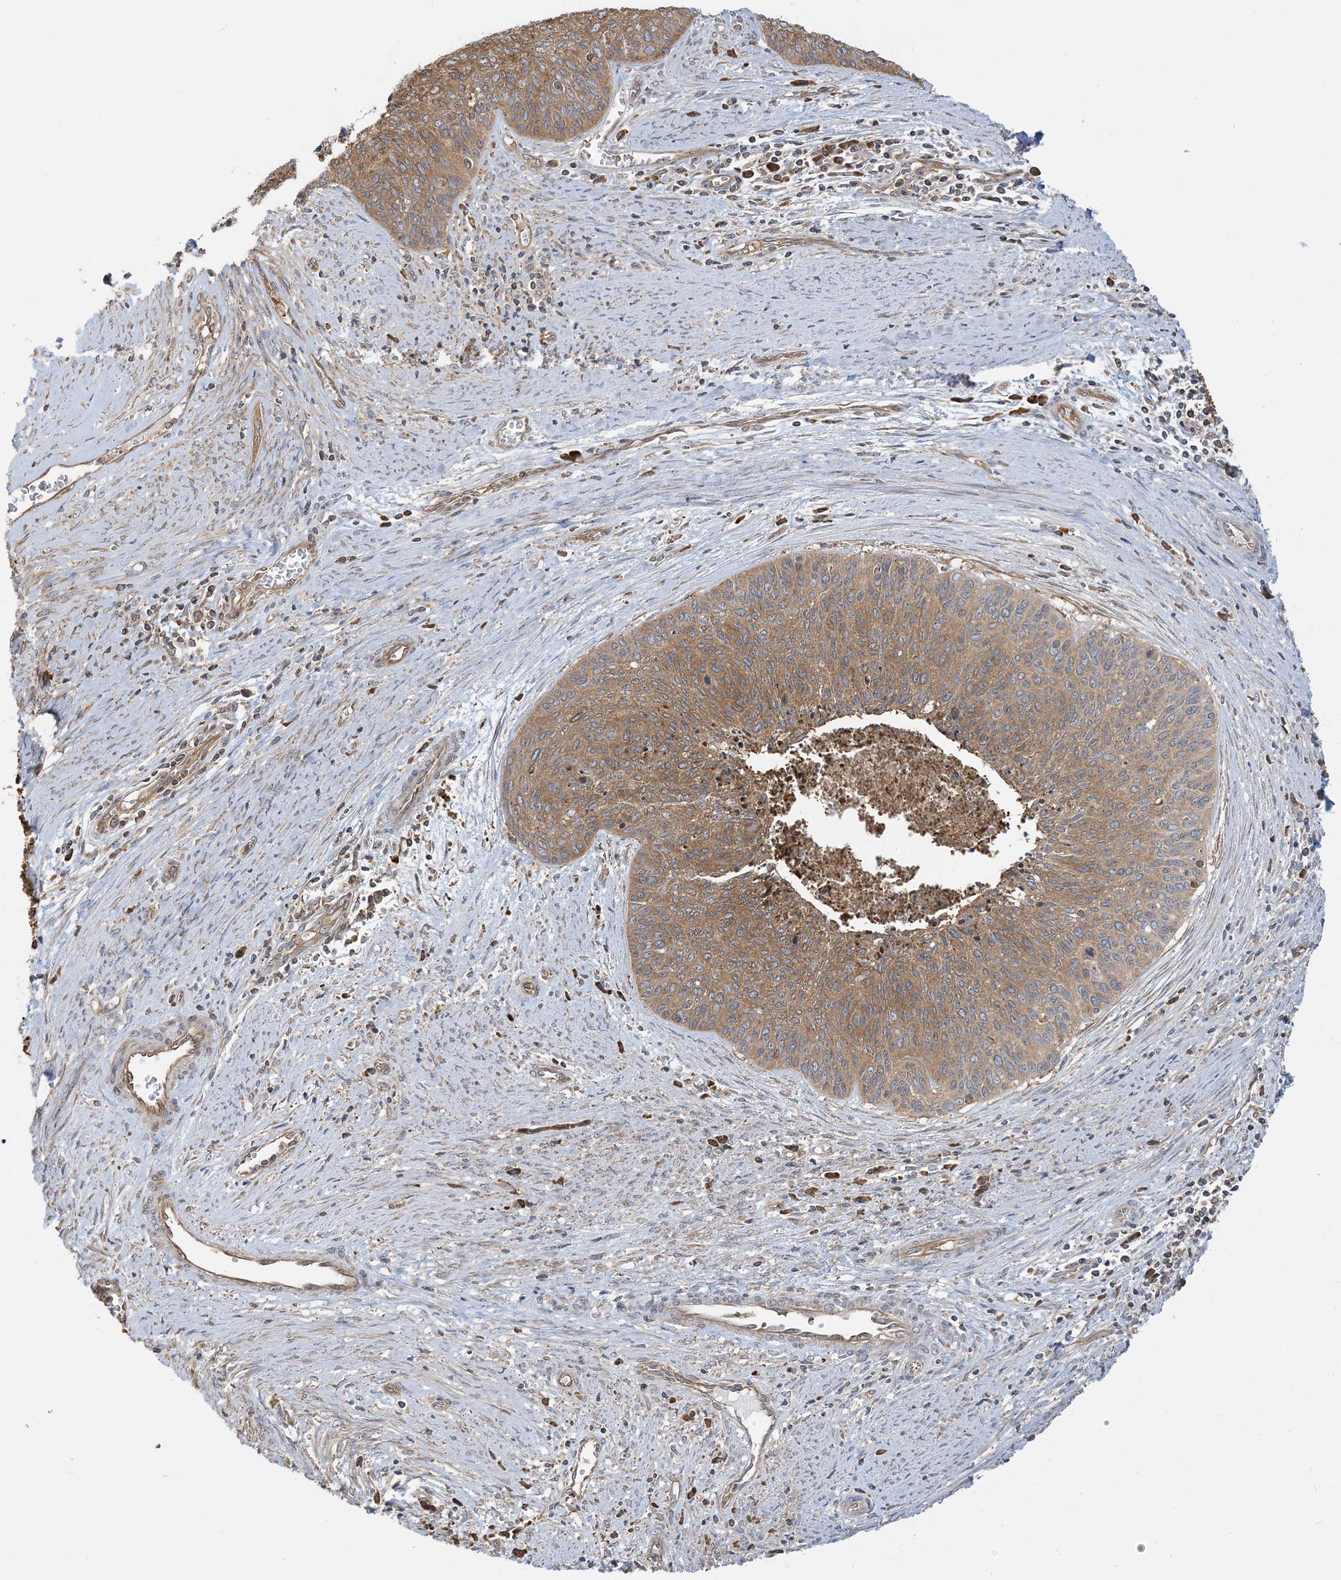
{"staining": {"intensity": "moderate", "quantity": ">75%", "location": "cytoplasmic/membranous"}, "tissue": "cervical cancer", "cell_type": "Tumor cells", "image_type": "cancer", "snomed": [{"axis": "morphology", "description": "Squamous cell carcinoma, NOS"}, {"axis": "topography", "description": "Cervix"}], "caption": "Cervical squamous cell carcinoma stained with DAB immunohistochemistry shows medium levels of moderate cytoplasmic/membranous positivity in approximately >75% of tumor cells.", "gene": "SRP72", "patient": {"sex": "female", "age": 55}}